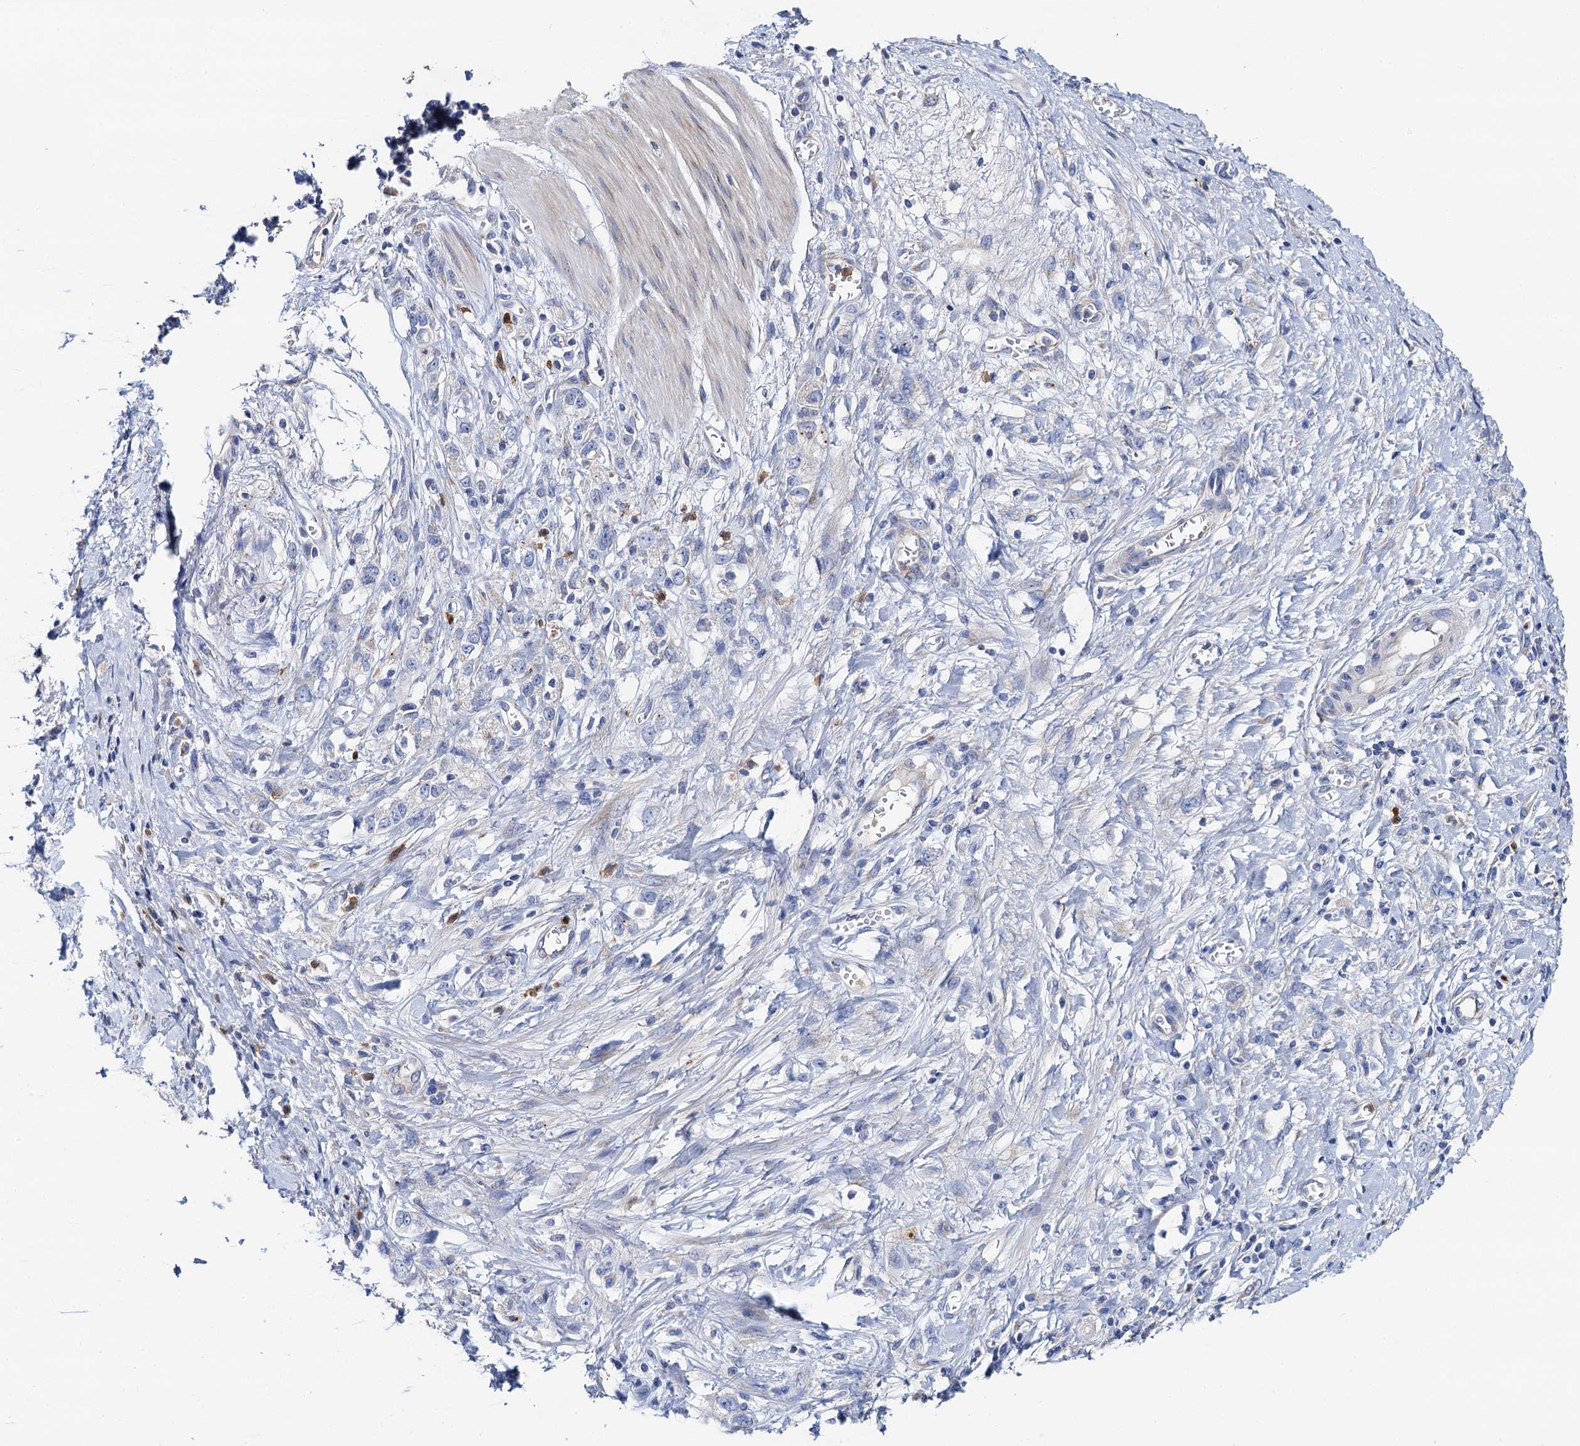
{"staining": {"intensity": "weak", "quantity": "25%-75%", "location": "cytoplasmic/membranous"}, "tissue": "stomach cancer", "cell_type": "Tumor cells", "image_type": "cancer", "snomed": [{"axis": "morphology", "description": "Adenocarcinoma, NOS"}, {"axis": "topography", "description": "Stomach"}], "caption": "Immunohistochemical staining of stomach cancer (adenocarcinoma) displays weak cytoplasmic/membranous protein positivity in about 25%-75% of tumor cells.", "gene": "FREM3", "patient": {"sex": "female", "age": 76}}